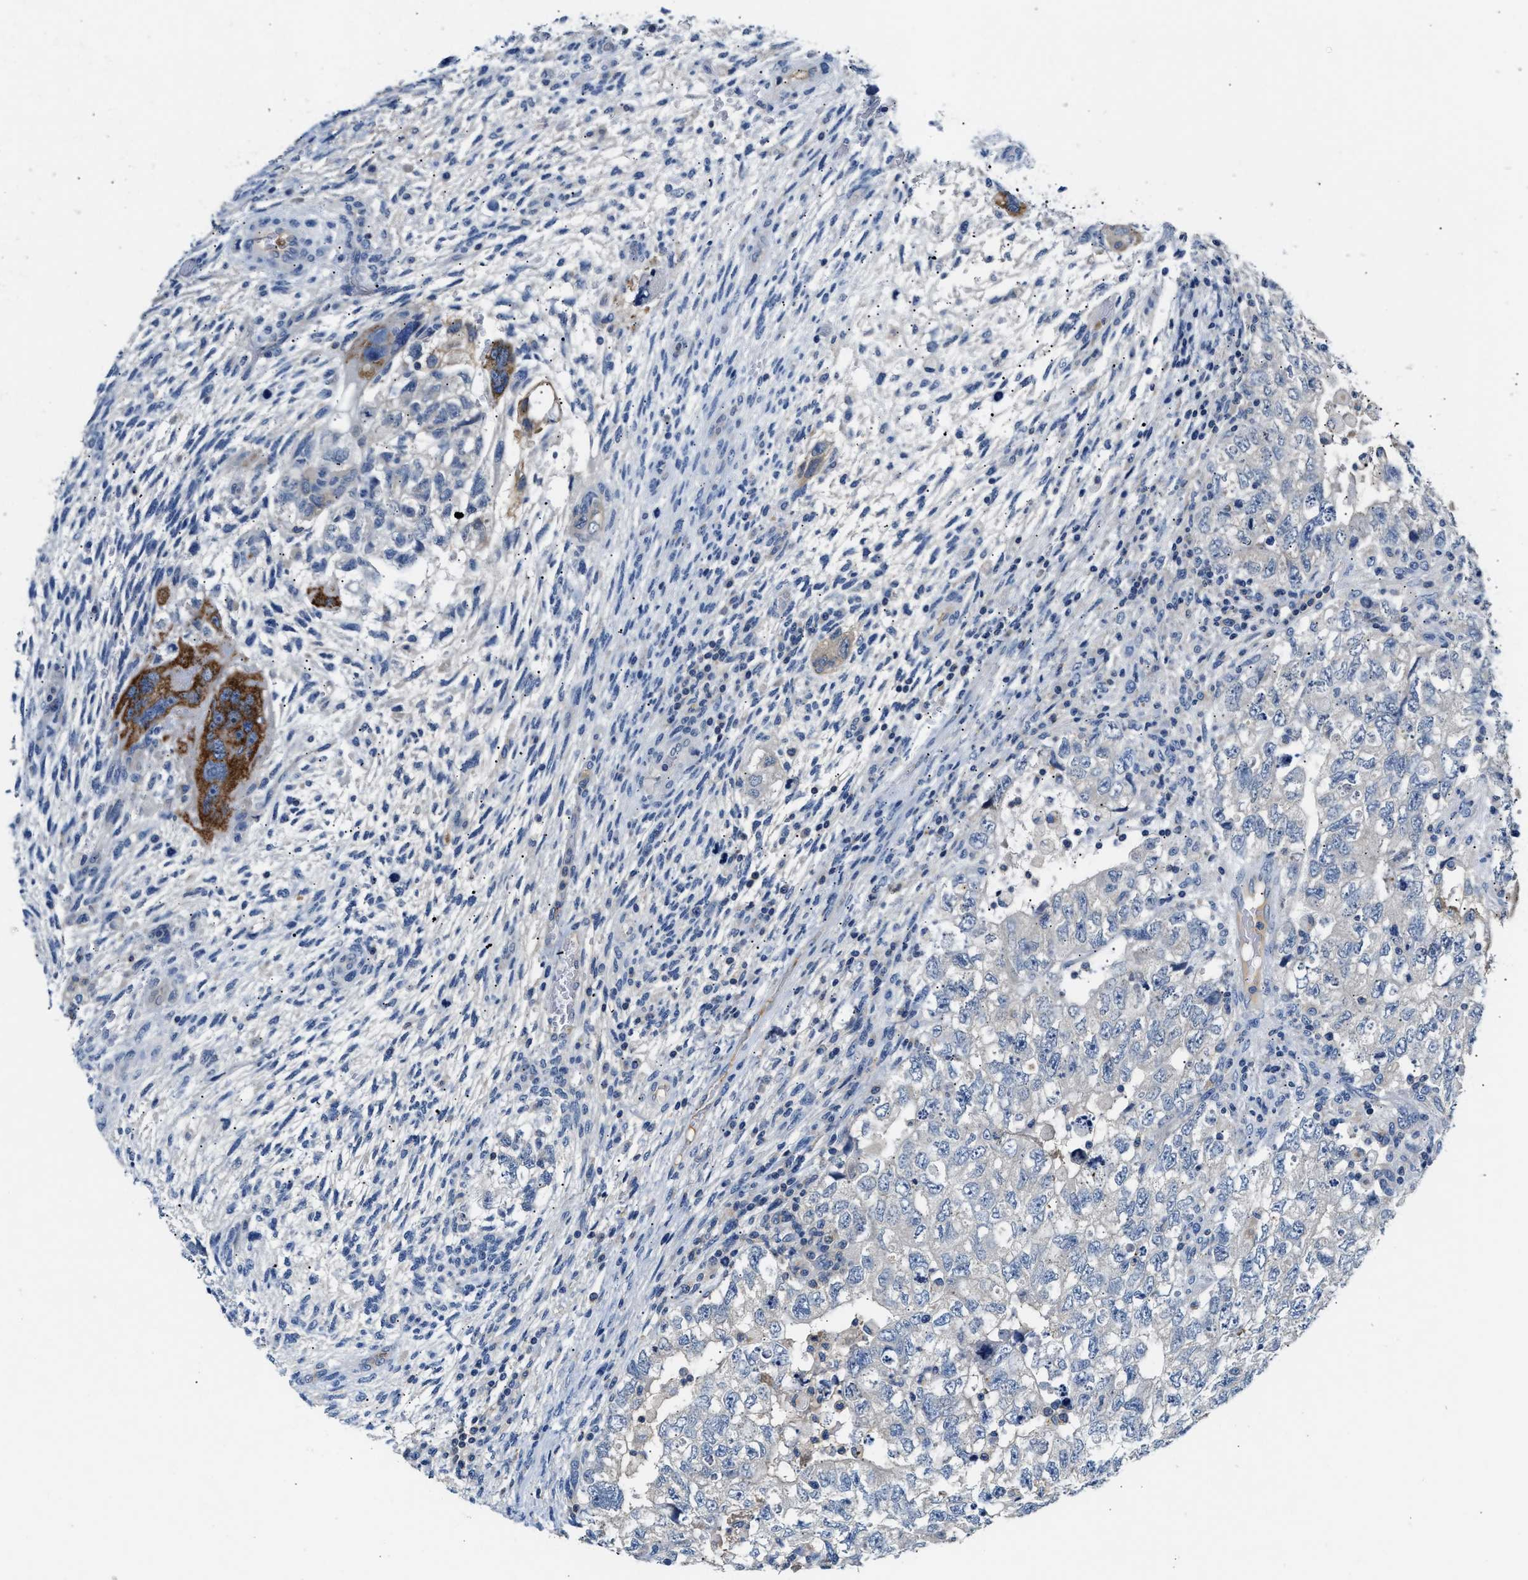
{"staining": {"intensity": "negative", "quantity": "none", "location": "none"}, "tissue": "testis cancer", "cell_type": "Tumor cells", "image_type": "cancer", "snomed": [{"axis": "morphology", "description": "Carcinoma, Embryonal, NOS"}, {"axis": "topography", "description": "Testis"}], "caption": "Tumor cells show no significant protein positivity in testis cancer.", "gene": "TUT7", "patient": {"sex": "male", "age": 36}}